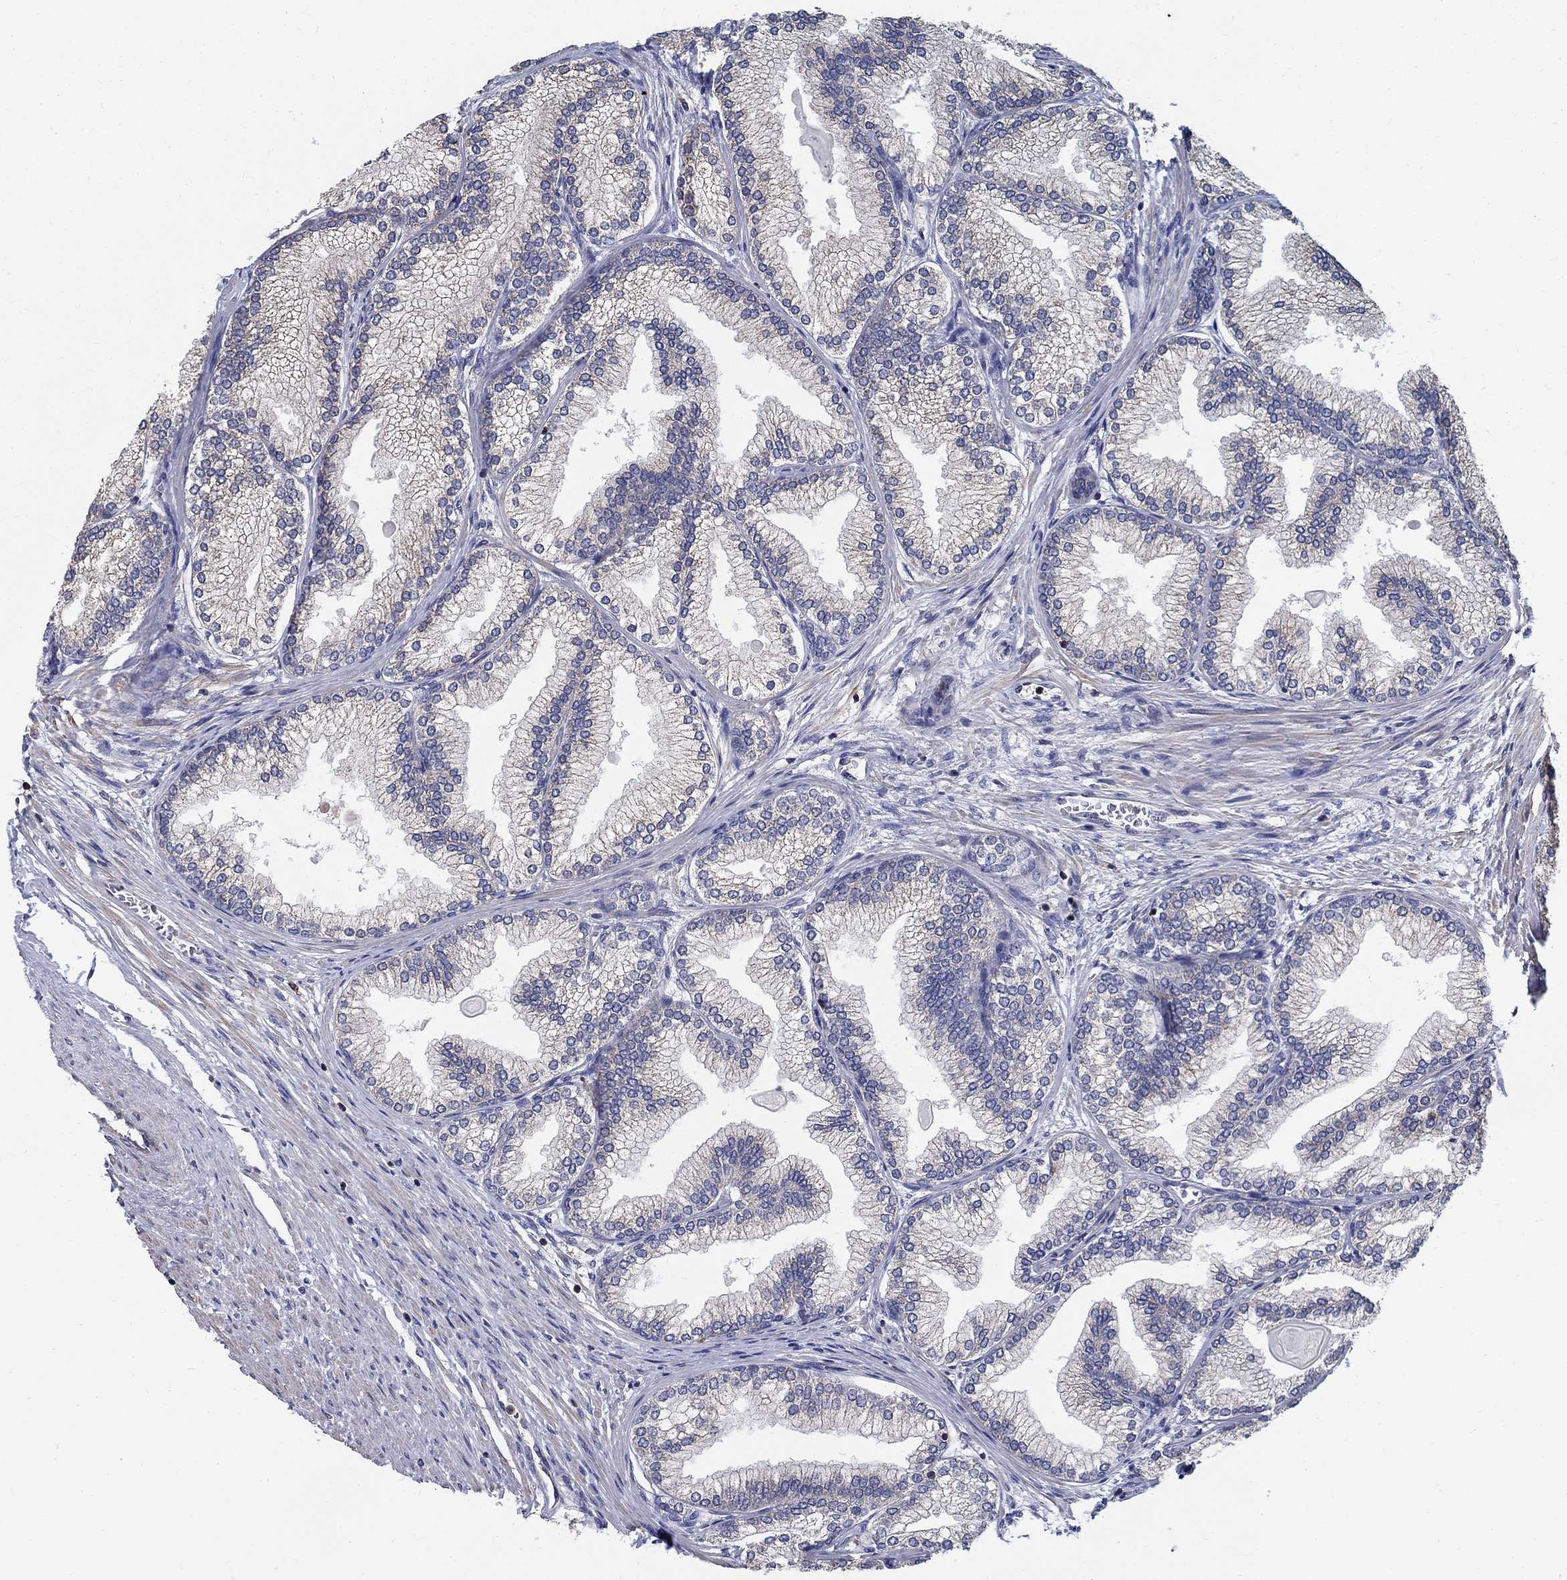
{"staining": {"intensity": "negative", "quantity": "none", "location": "none"}, "tissue": "prostate", "cell_type": "Glandular cells", "image_type": "normal", "snomed": [{"axis": "morphology", "description": "Normal tissue, NOS"}, {"axis": "topography", "description": "Prostate"}], "caption": "This is a histopathology image of immunohistochemistry (IHC) staining of normal prostate, which shows no expression in glandular cells. (IHC, brightfield microscopy, high magnification).", "gene": "AGAP2", "patient": {"sex": "male", "age": 72}}